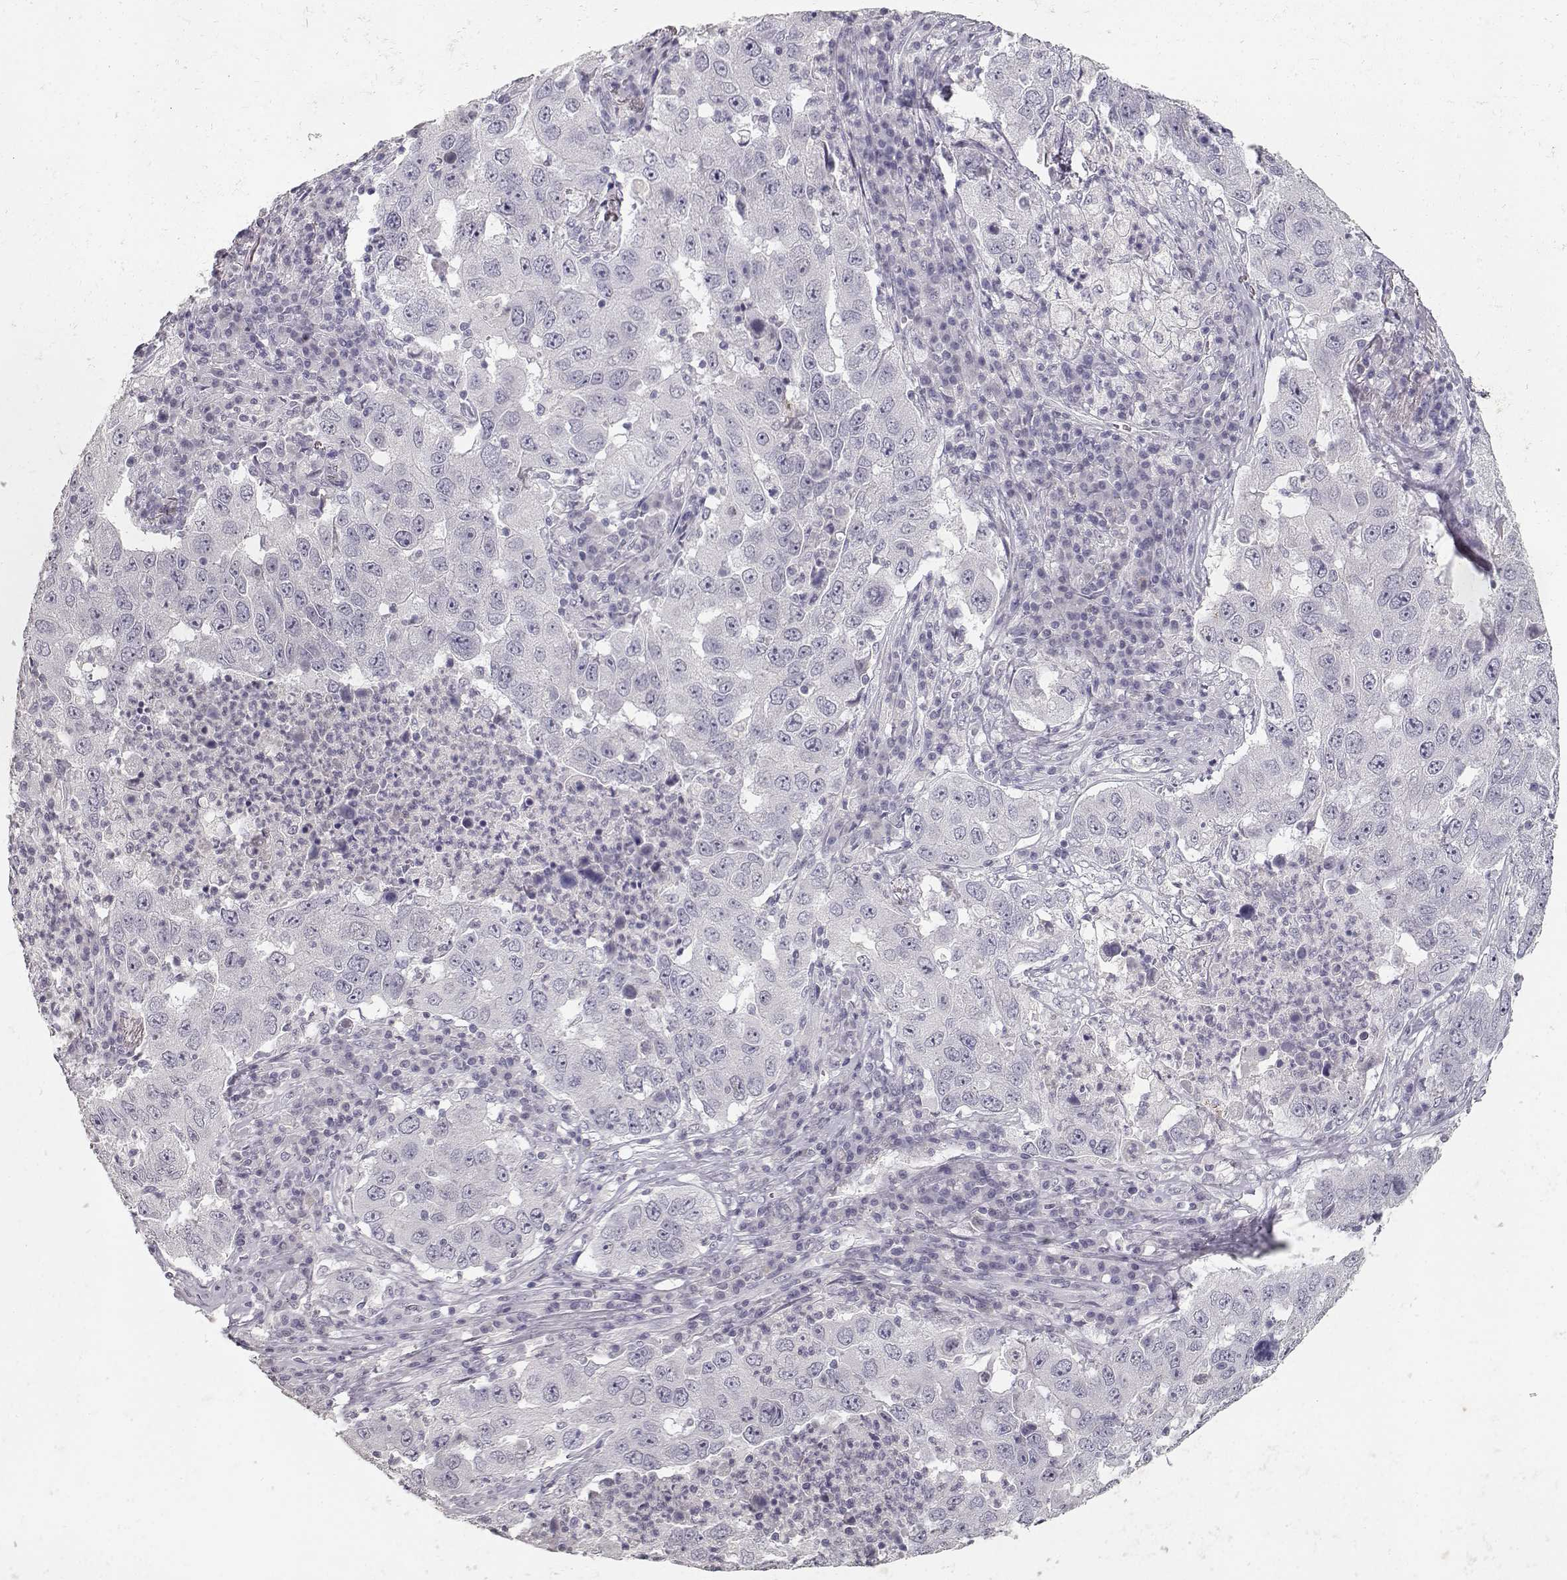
{"staining": {"intensity": "negative", "quantity": "none", "location": "none"}, "tissue": "lung cancer", "cell_type": "Tumor cells", "image_type": "cancer", "snomed": [{"axis": "morphology", "description": "Adenocarcinoma, NOS"}, {"axis": "topography", "description": "Lung"}], "caption": "Immunohistochemistry (IHC) histopathology image of neoplastic tissue: adenocarcinoma (lung) stained with DAB reveals no significant protein staining in tumor cells. Nuclei are stained in blue.", "gene": "TPH2", "patient": {"sex": "male", "age": 73}}